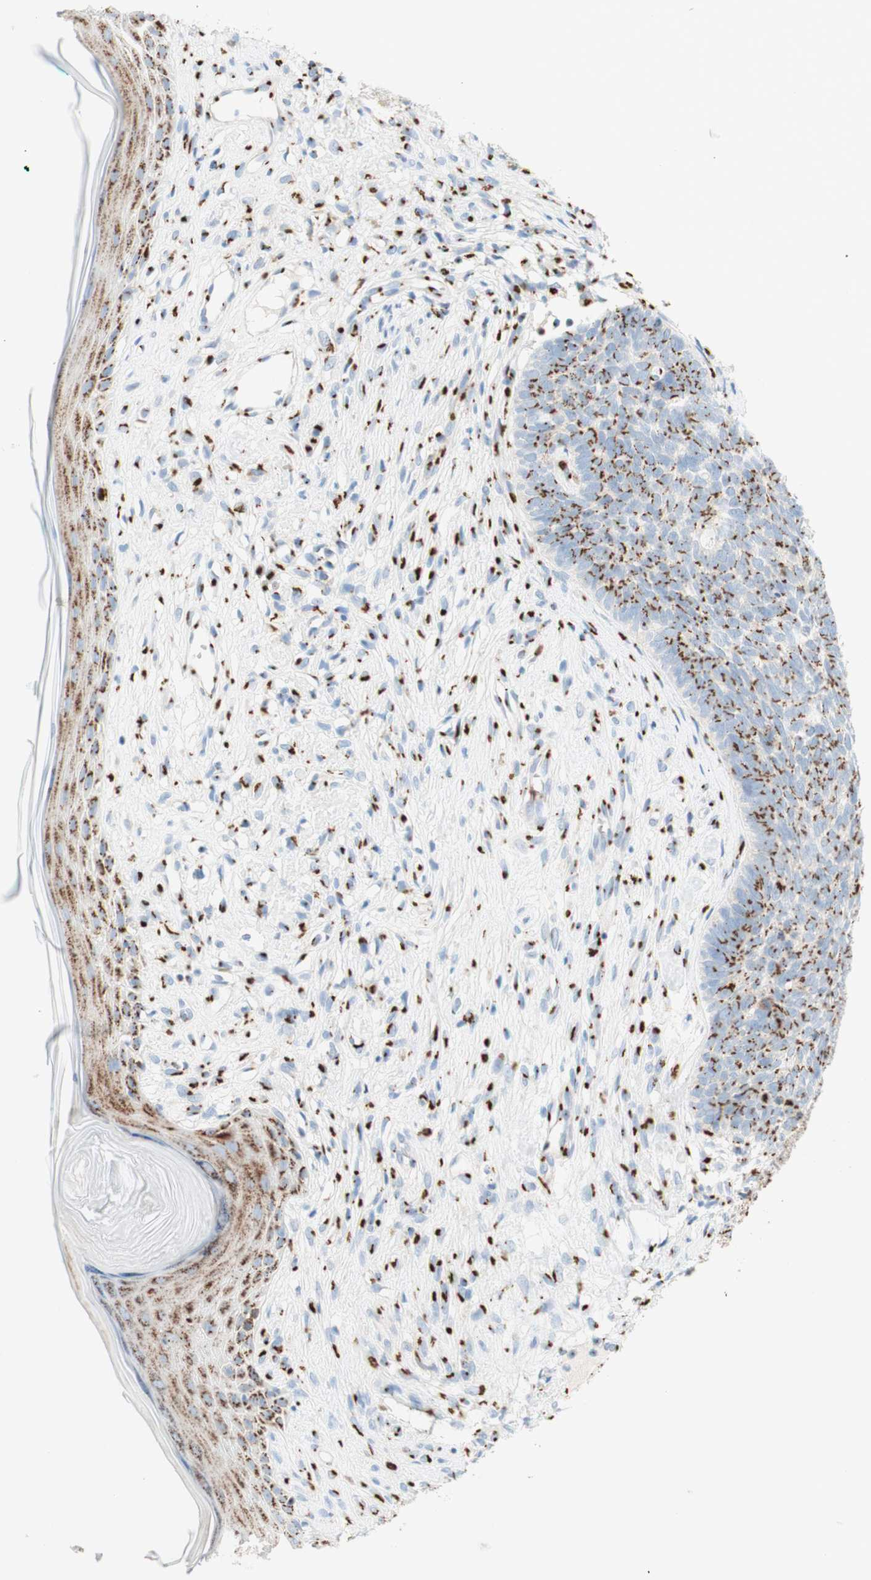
{"staining": {"intensity": "strong", "quantity": ">75%", "location": "cytoplasmic/membranous"}, "tissue": "skin cancer", "cell_type": "Tumor cells", "image_type": "cancer", "snomed": [{"axis": "morphology", "description": "Basal cell carcinoma"}, {"axis": "topography", "description": "Skin"}], "caption": "A micrograph of human skin cancer stained for a protein exhibits strong cytoplasmic/membranous brown staining in tumor cells. (DAB IHC with brightfield microscopy, high magnification).", "gene": "GOLGB1", "patient": {"sex": "female", "age": 84}}